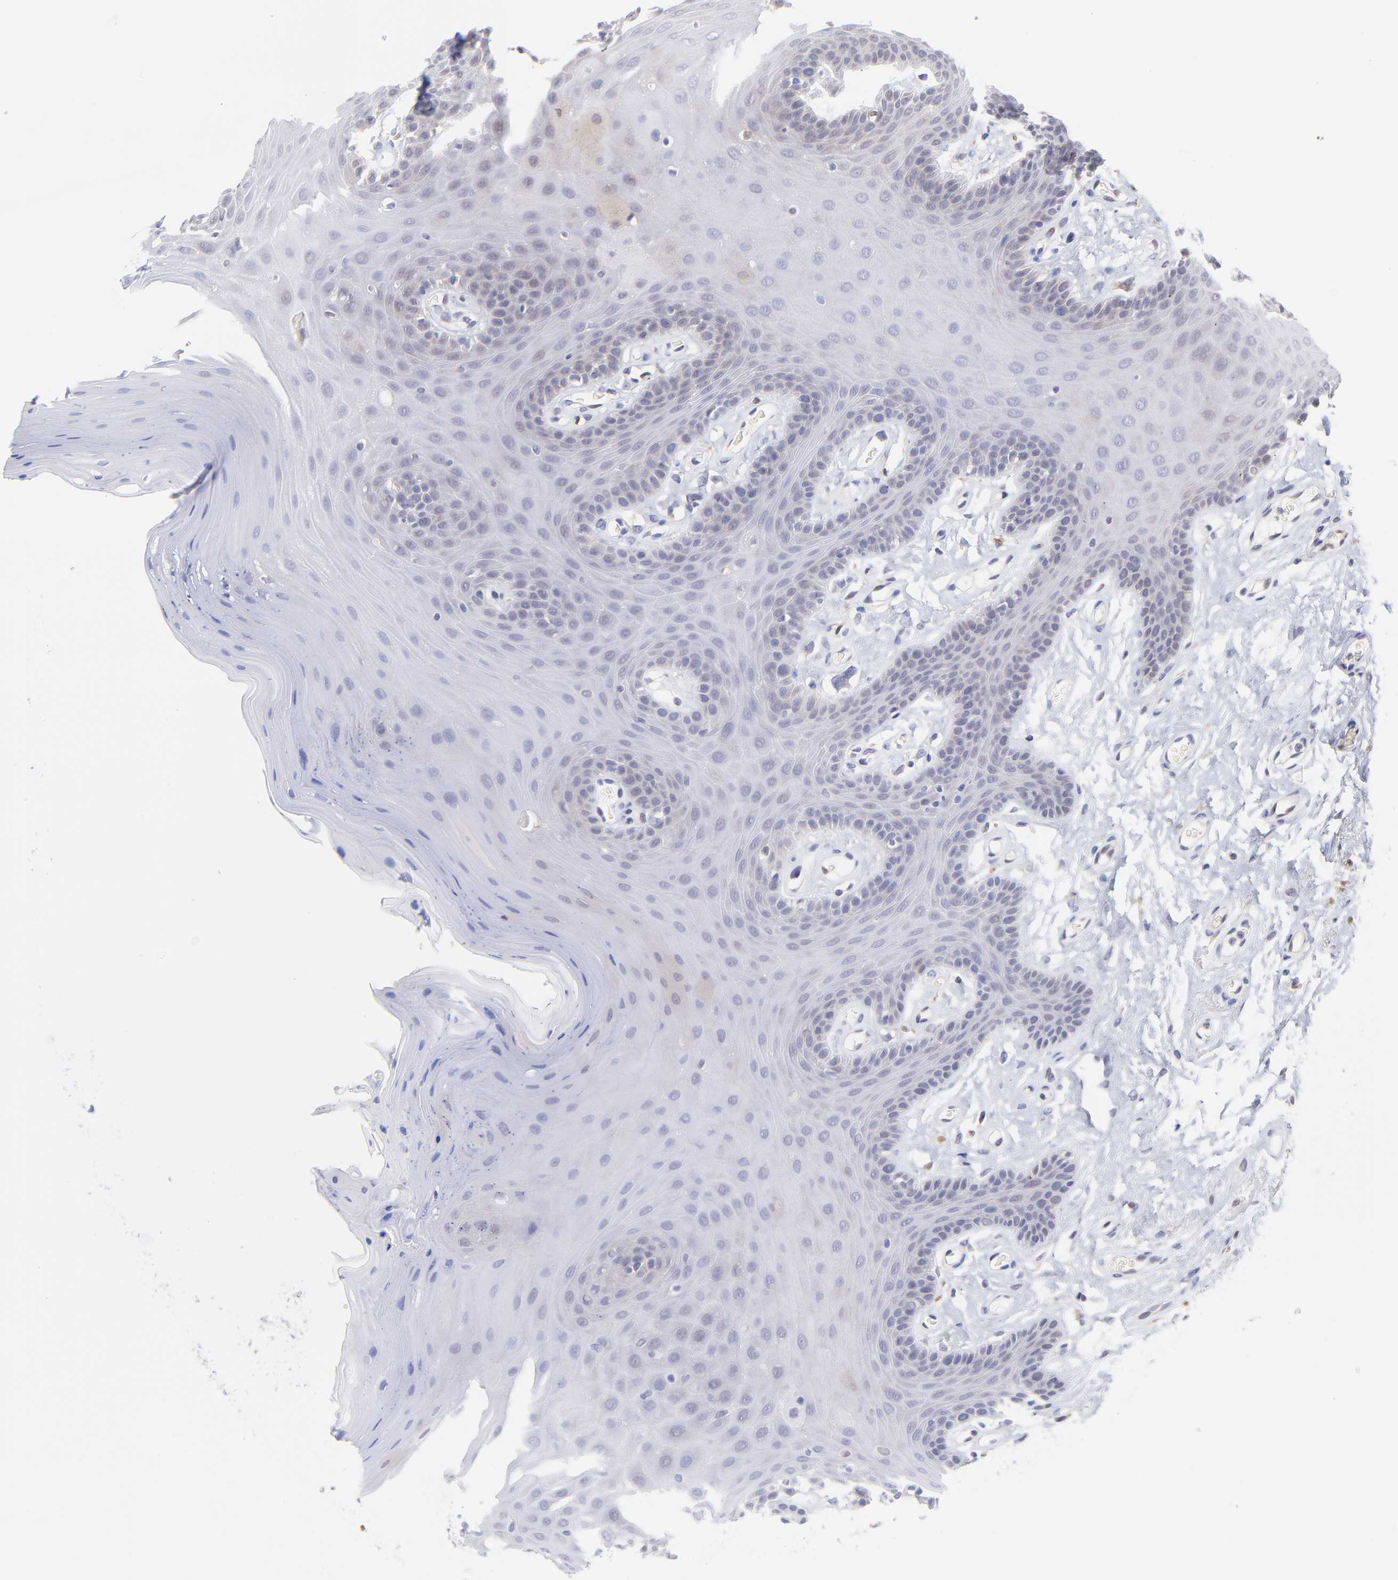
{"staining": {"intensity": "negative", "quantity": "none", "location": "none"}, "tissue": "oral mucosa", "cell_type": "Squamous epithelial cells", "image_type": "normal", "snomed": [{"axis": "morphology", "description": "Normal tissue, NOS"}, {"axis": "morphology", "description": "Squamous cell carcinoma, NOS"}, {"axis": "topography", "description": "Skeletal muscle"}, {"axis": "topography", "description": "Oral tissue"}, {"axis": "topography", "description": "Head-Neck"}], "caption": "IHC photomicrograph of normal oral mucosa stained for a protein (brown), which exhibits no positivity in squamous epithelial cells. (DAB IHC with hematoxylin counter stain).", "gene": "HYAL1", "patient": {"sex": "male", "age": 71}}